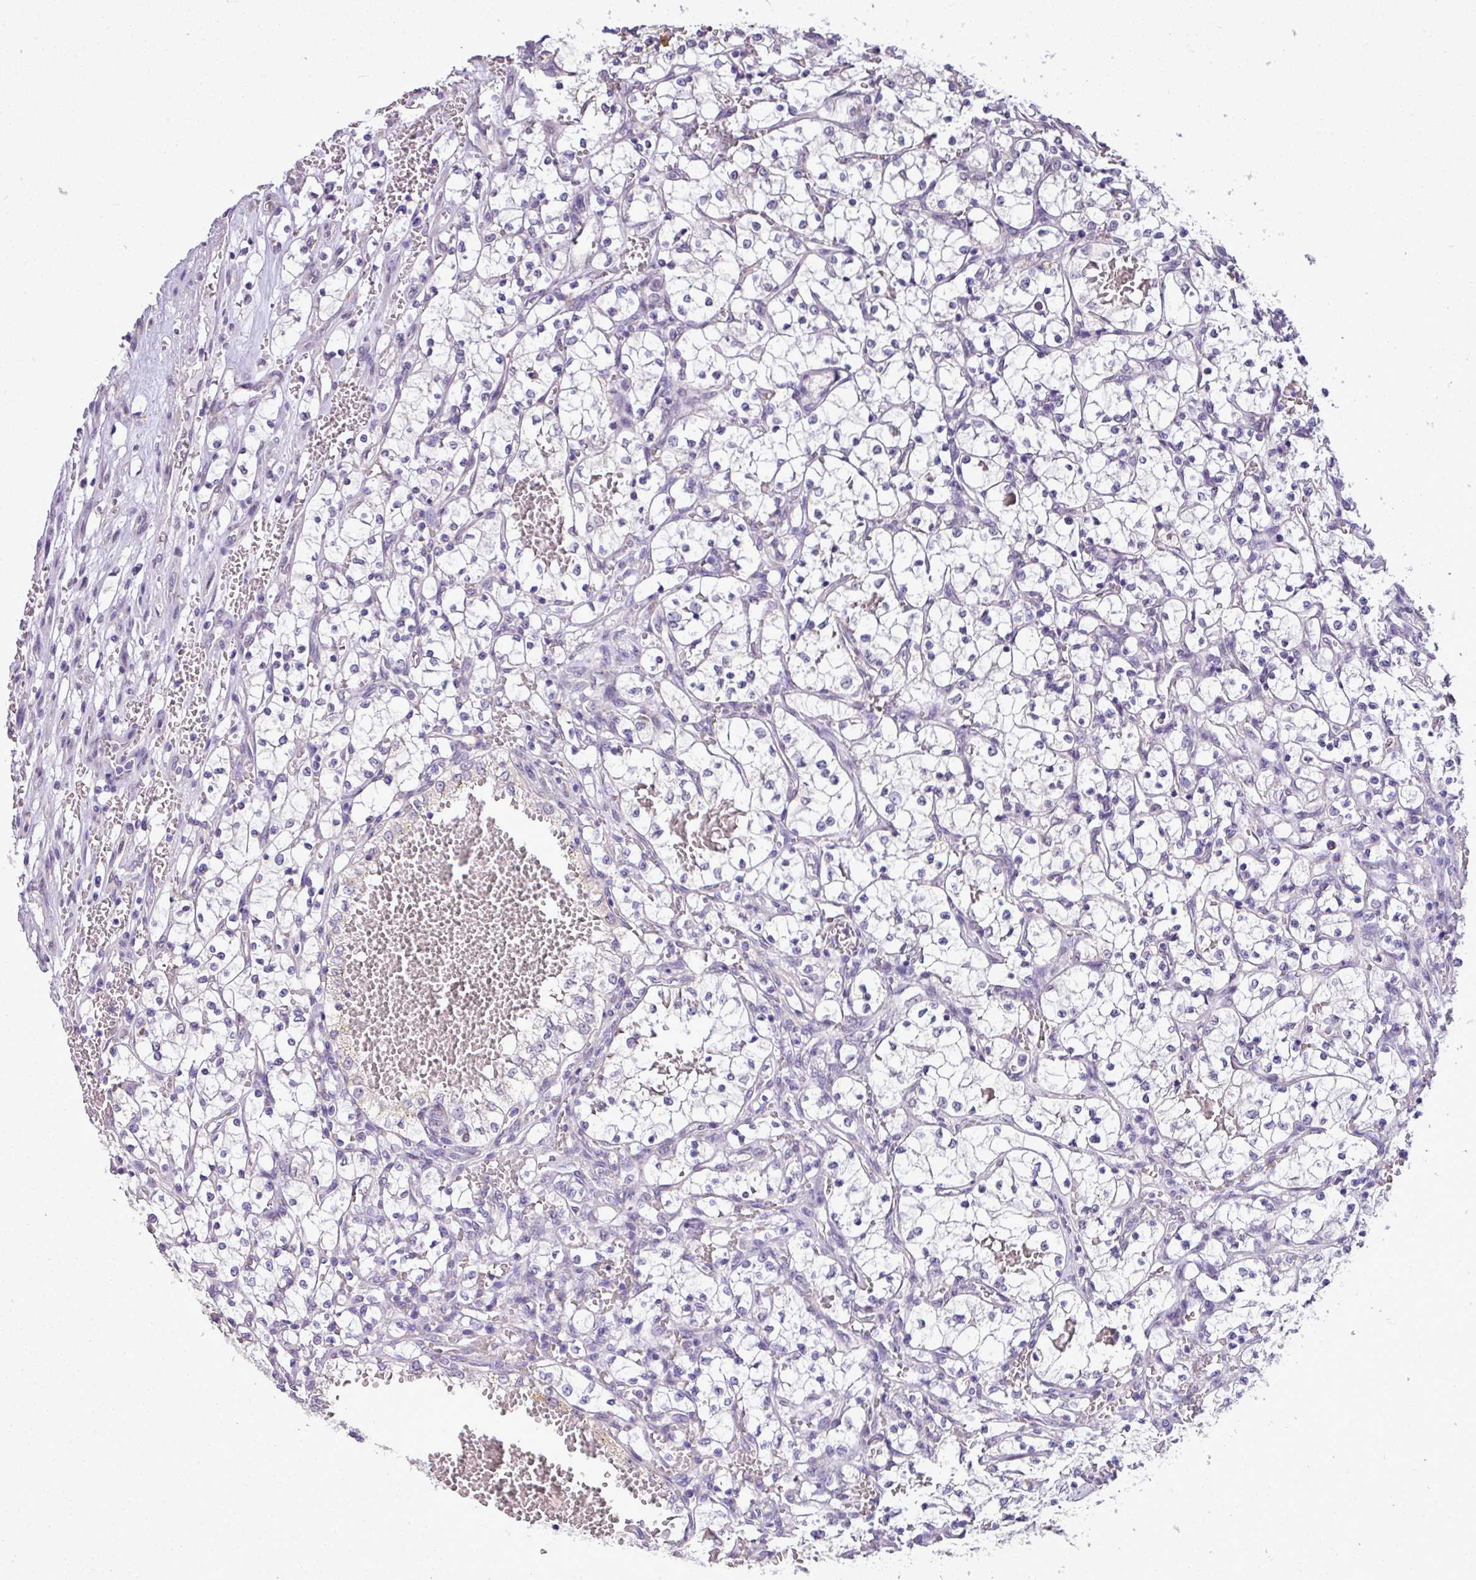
{"staining": {"intensity": "negative", "quantity": "none", "location": "none"}, "tissue": "renal cancer", "cell_type": "Tumor cells", "image_type": "cancer", "snomed": [{"axis": "morphology", "description": "Adenocarcinoma, NOS"}, {"axis": "topography", "description": "Kidney"}], "caption": "The IHC photomicrograph has no significant staining in tumor cells of renal cancer tissue. (DAB (3,3'-diaminobenzidine) IHC visualized using brightfield microscopy, high magnification).", "gene": "ALDH2", "patient": {"sex": "female", "age": 69}}